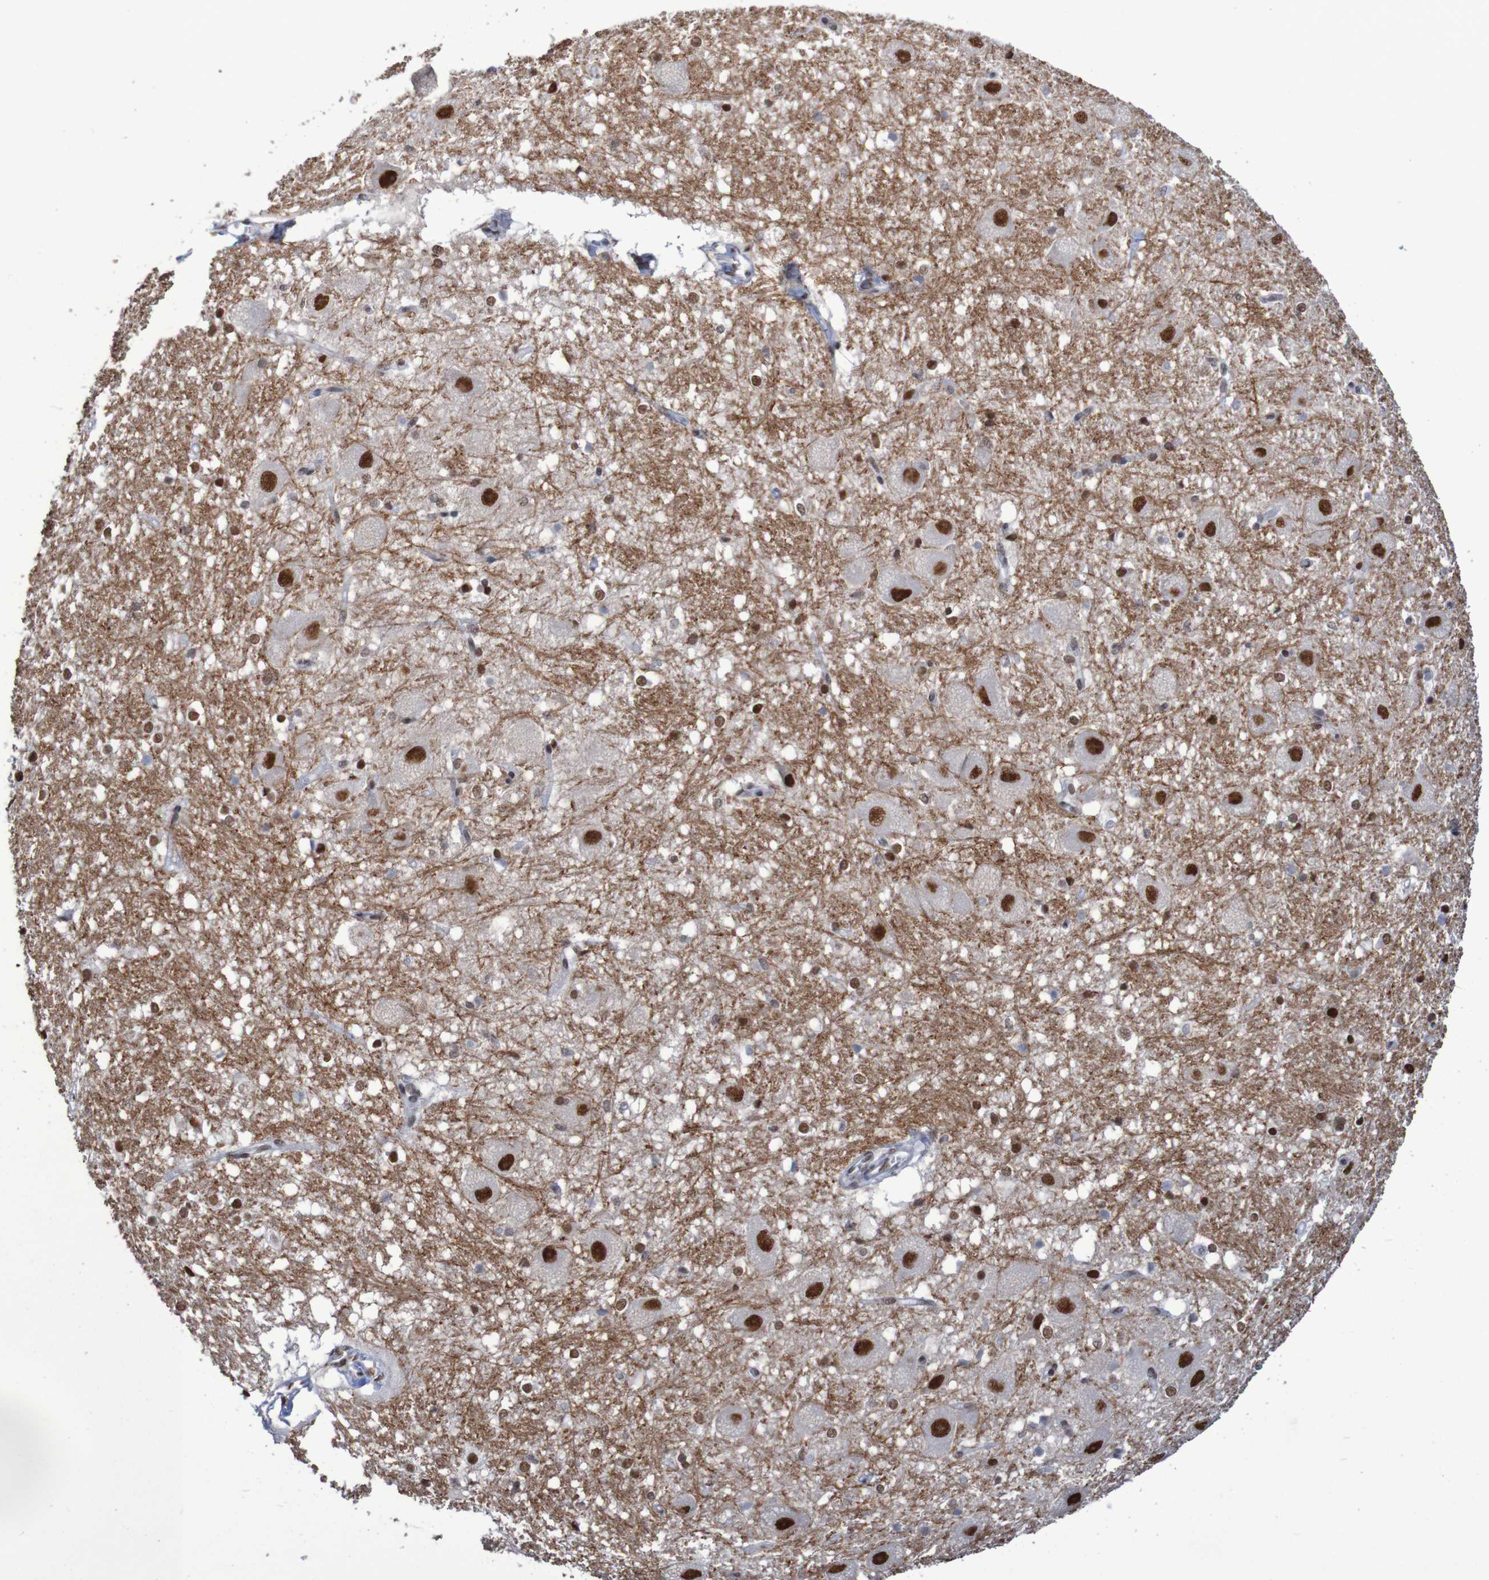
{"staining": {"intensity": "strong", "quantity": "25%-75%", "location": "nuclear"}, "tissue": "hippocampus", "cell_type": "Glial cells", "image_type": "normal", "snomed": [{"axis": "morphology", "description": "Normal tissue, NOS"}, {"axis": "topography", "description": "Hippocampus"}], "caption": "Immunohistochemistry (IHC) photomicrograph of unremarkable hippocampus: human hippocampus stained using immunohistochemistry shows high levels of strong protein expression localized specifically in the nuclear of glial cells, appearing as a nuclear brown color.", "gene": "MRTFB", "patient": {"sex": "female", "age": 19}}